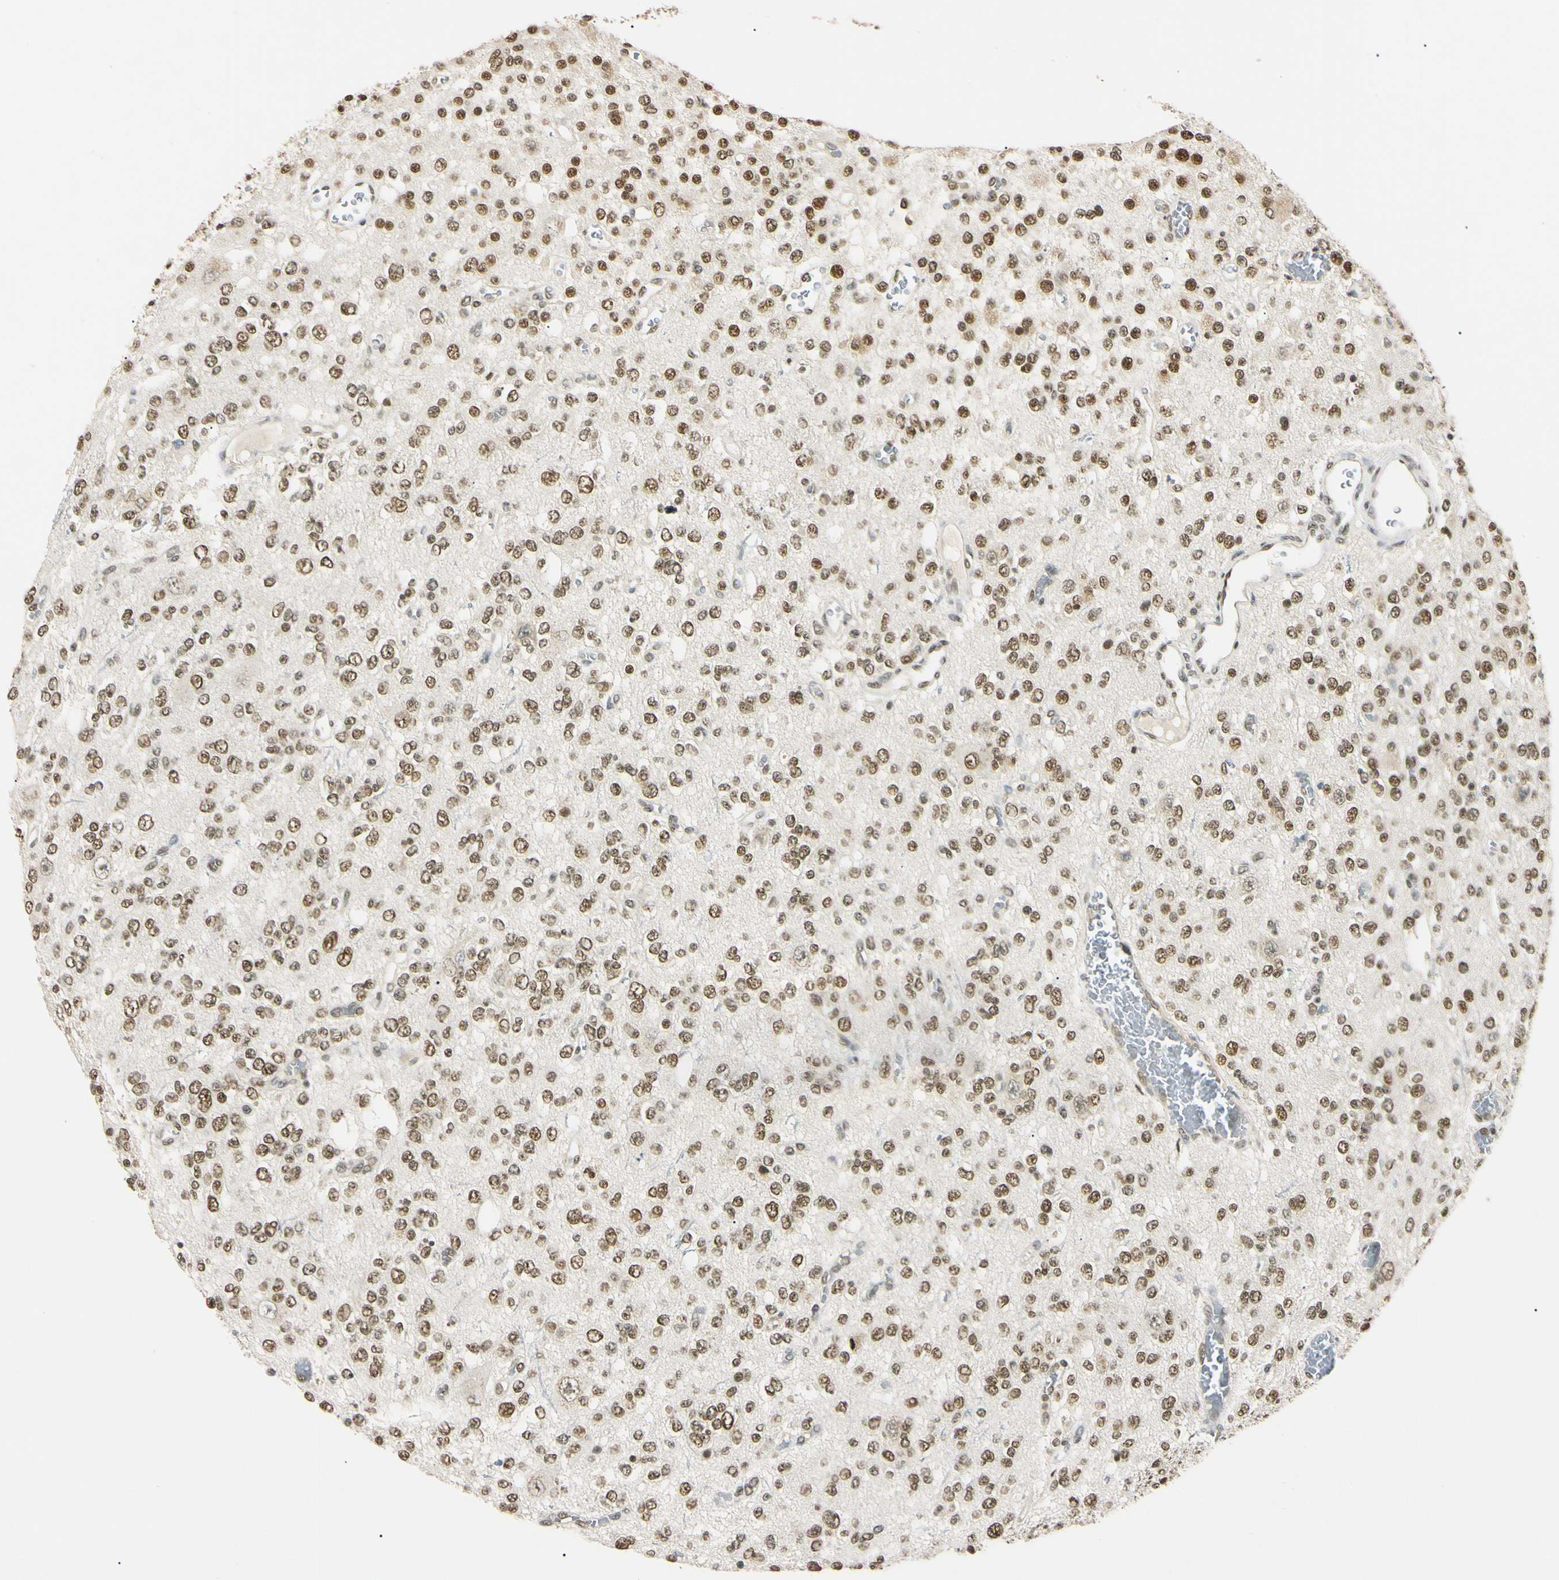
{"staining": {"intensity": "strong", "quantity": ">75%", "location": "nuclear"}, "tissue": "glioma", "cell_type": "Tumor cells", "image_type": "cancer", "snomed": [{"axis": "morphology", "description": "Glioma, malignant, Low grade"}, {"axis": "topography", "description": "Brain"}], "caption": "DAB immunohistochemical staining of low-grade glioma (malignant) reveals strong nuclear protein staining in about >75% of tumor cells.", "gene": "SMARCA5", "patient": {"sex": "male", "age": 38}}